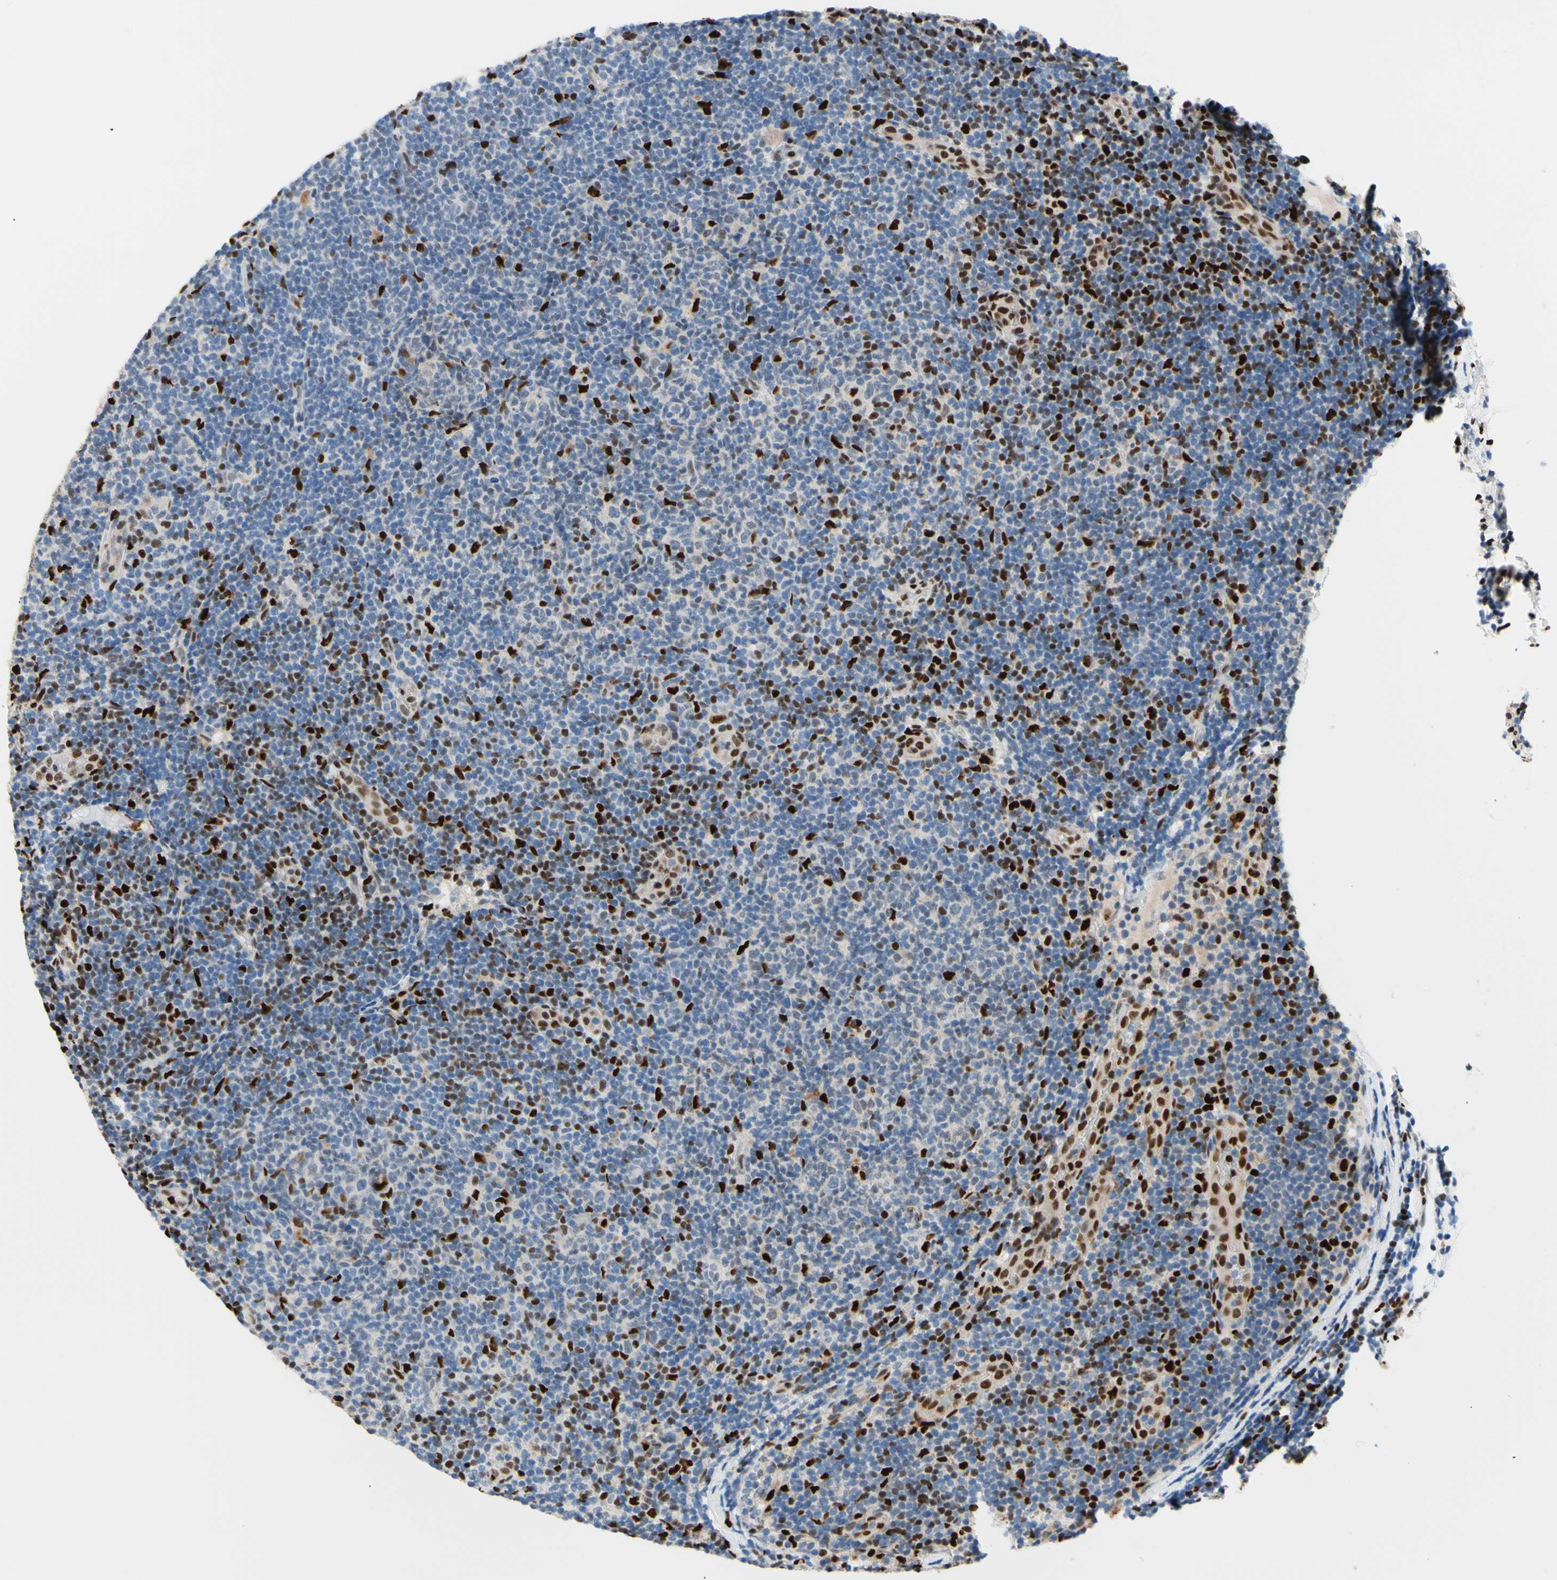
{"staining": {"intensity": "strong", "quantity": "25%-75%", "location": "nuclear"}, "tissue": "lymphoma", "cell_type": "Tumor cells", "image_type": "cancer", "snomed": [{"axis": "morphology", "description": "Malignant lymphoma, non-Hodgkin's type, Low grade"}, {"axis": "topography", "description": "Lymph node"}], "caption": "High-magnification brightfield microscopy of lymphoma stained with DAB (3,3'-diaminobenzidine) (brown) and counterstained with hematoxylin (blue). tumor cells exhibit strong nuclear positivity is present in about25%-75% of cells.", "gene": "EED", "patient": {"sex": "male", "age": 83}}